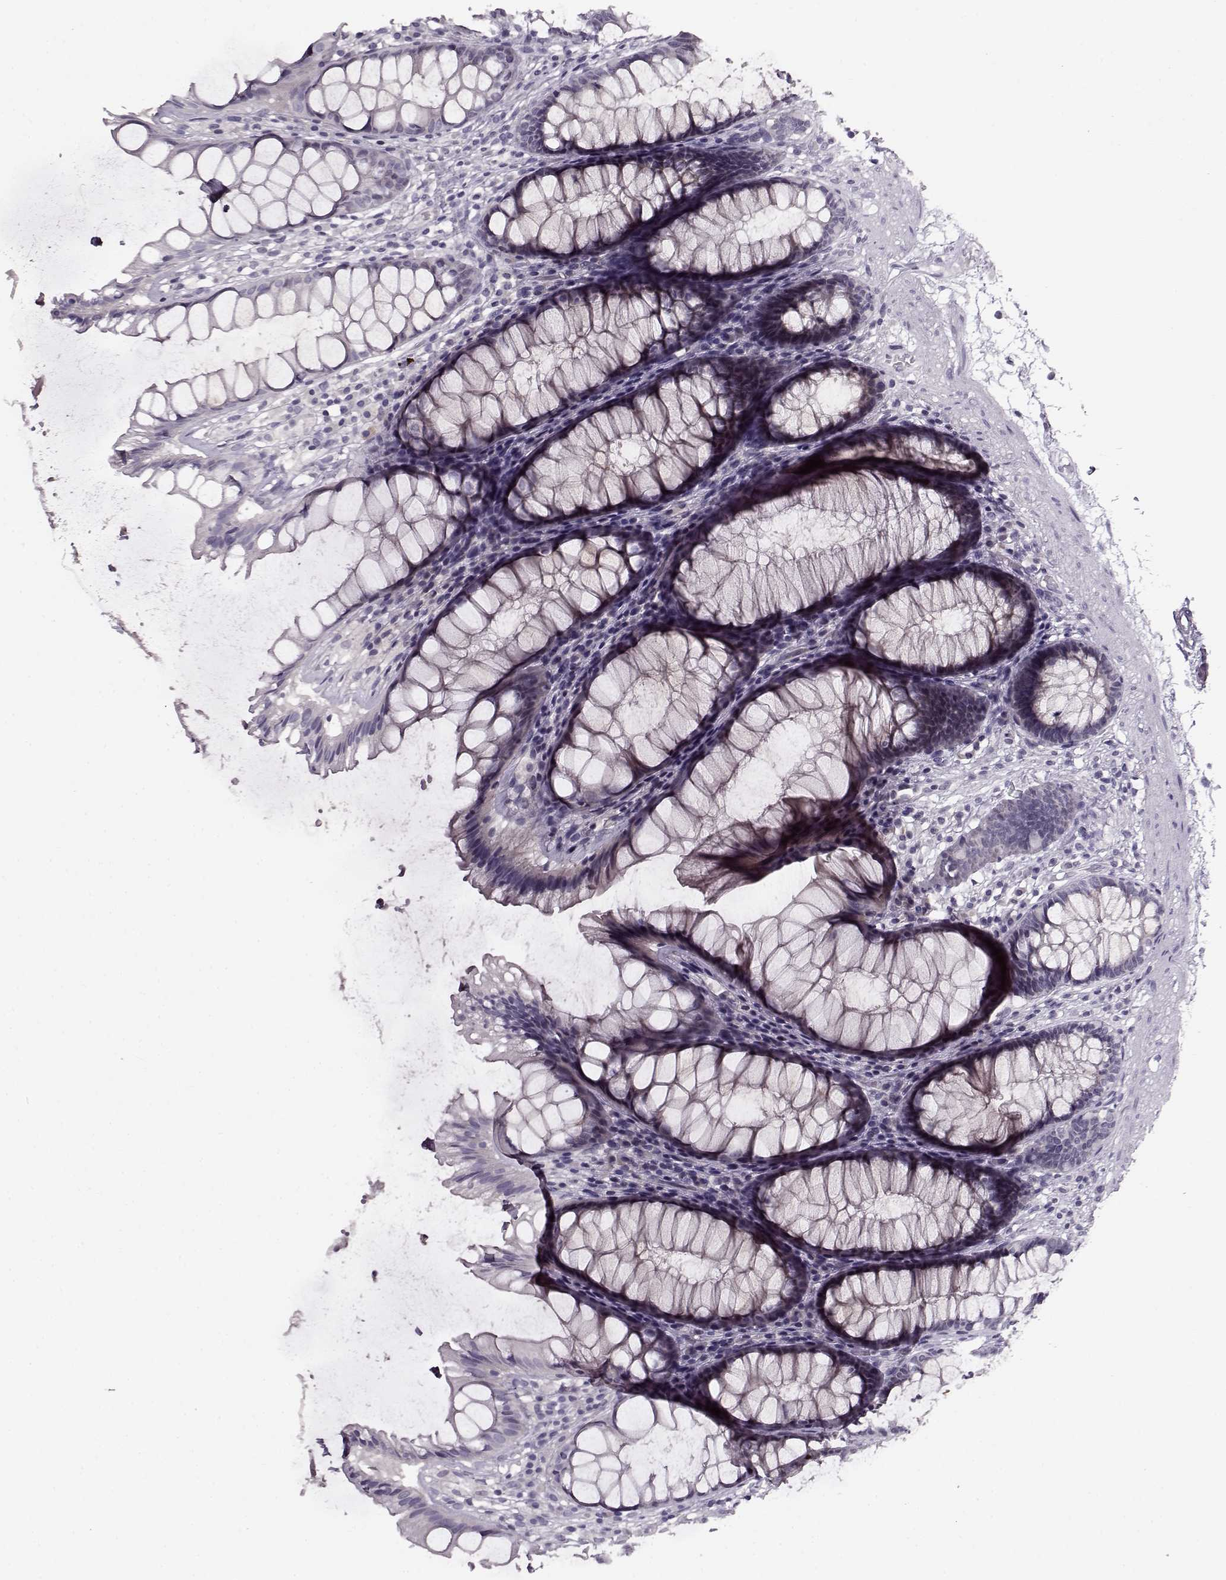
{"staining": {"intensity": "negative", "quantity": "none", "location": "none"}, "tissue": "rectum", "cell_type": "Glandular cells", "image_type": "normal", "snomed": [{"axis": "morphology", "description": "Normal tissue, NOS"}, {"axis": "topography", "description": "Rectum"}], "caption": "The micrograph reveals no staining of glandular cells in benign rectum. Nuclei are stained in blue.", "gene": "RP1L1", "patient": {"sex": "male", "age": 72}}